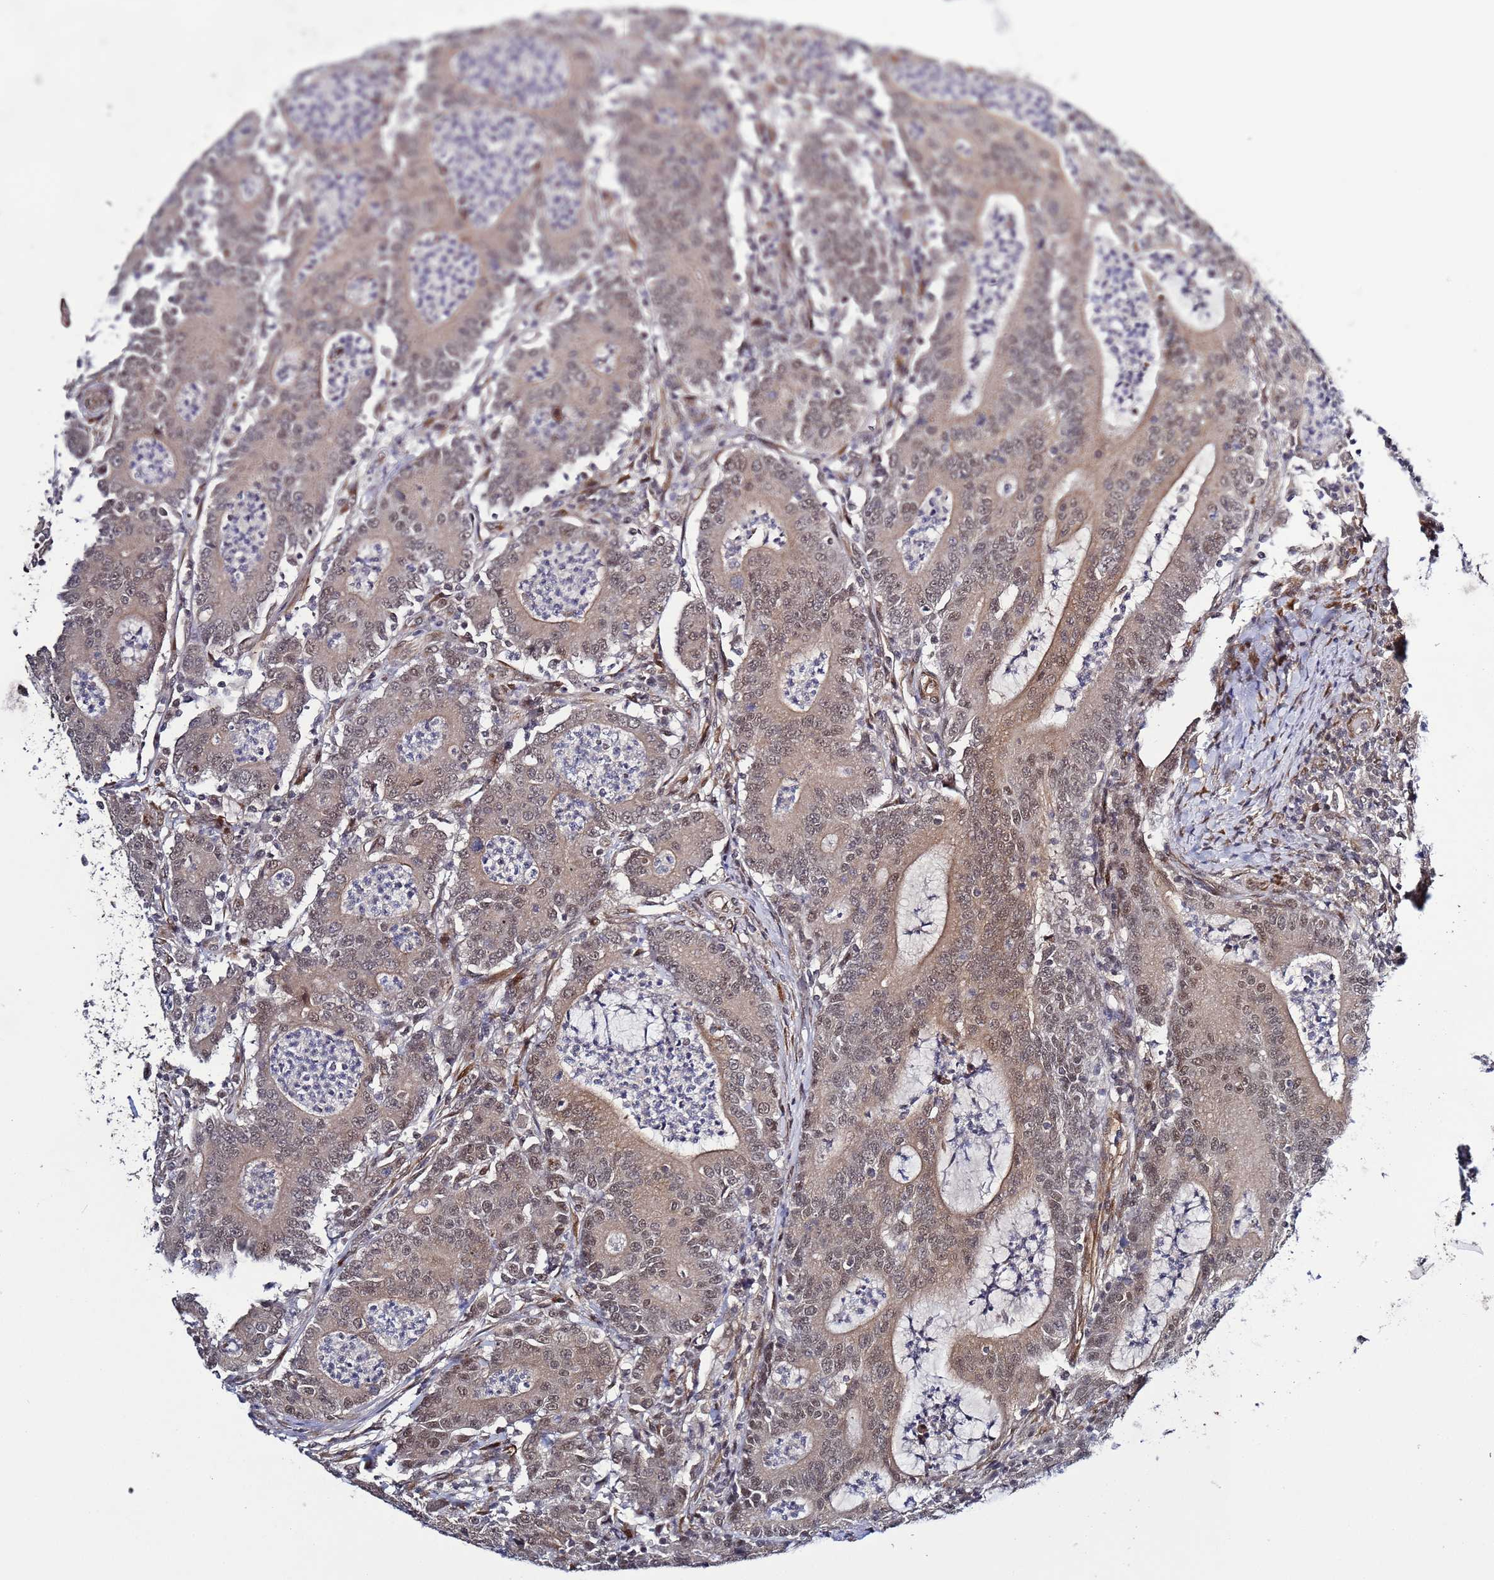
{"staining": {"intensity": "moderate", "quantity": ">75%", "location": "cytoplasmic/membranous,nuclear"}, "tissue": "colorectal cancer", "cell_type": "Tumor cells", "image_type": "cancer", "snomed": [{"axis": "morphology", "description": "Adenocarcinoma, NOS"}, {"axis": "topography", "description": "Colon"}], "caption": "Immunohistochemistry photomicrograph of neoplastic tissue: colorectal adenocarcinoma stained using immunohistochemistry (IHC) shows medium levels of moderate protein expression localized specifically in the cytoplasmic/membranous and nuclear of tumor cells, appearing as a cytoplasmic/membranous and nuclear brown color.", "gene": "POLR2D", "patient": {"sex": "male", "age": 83}}